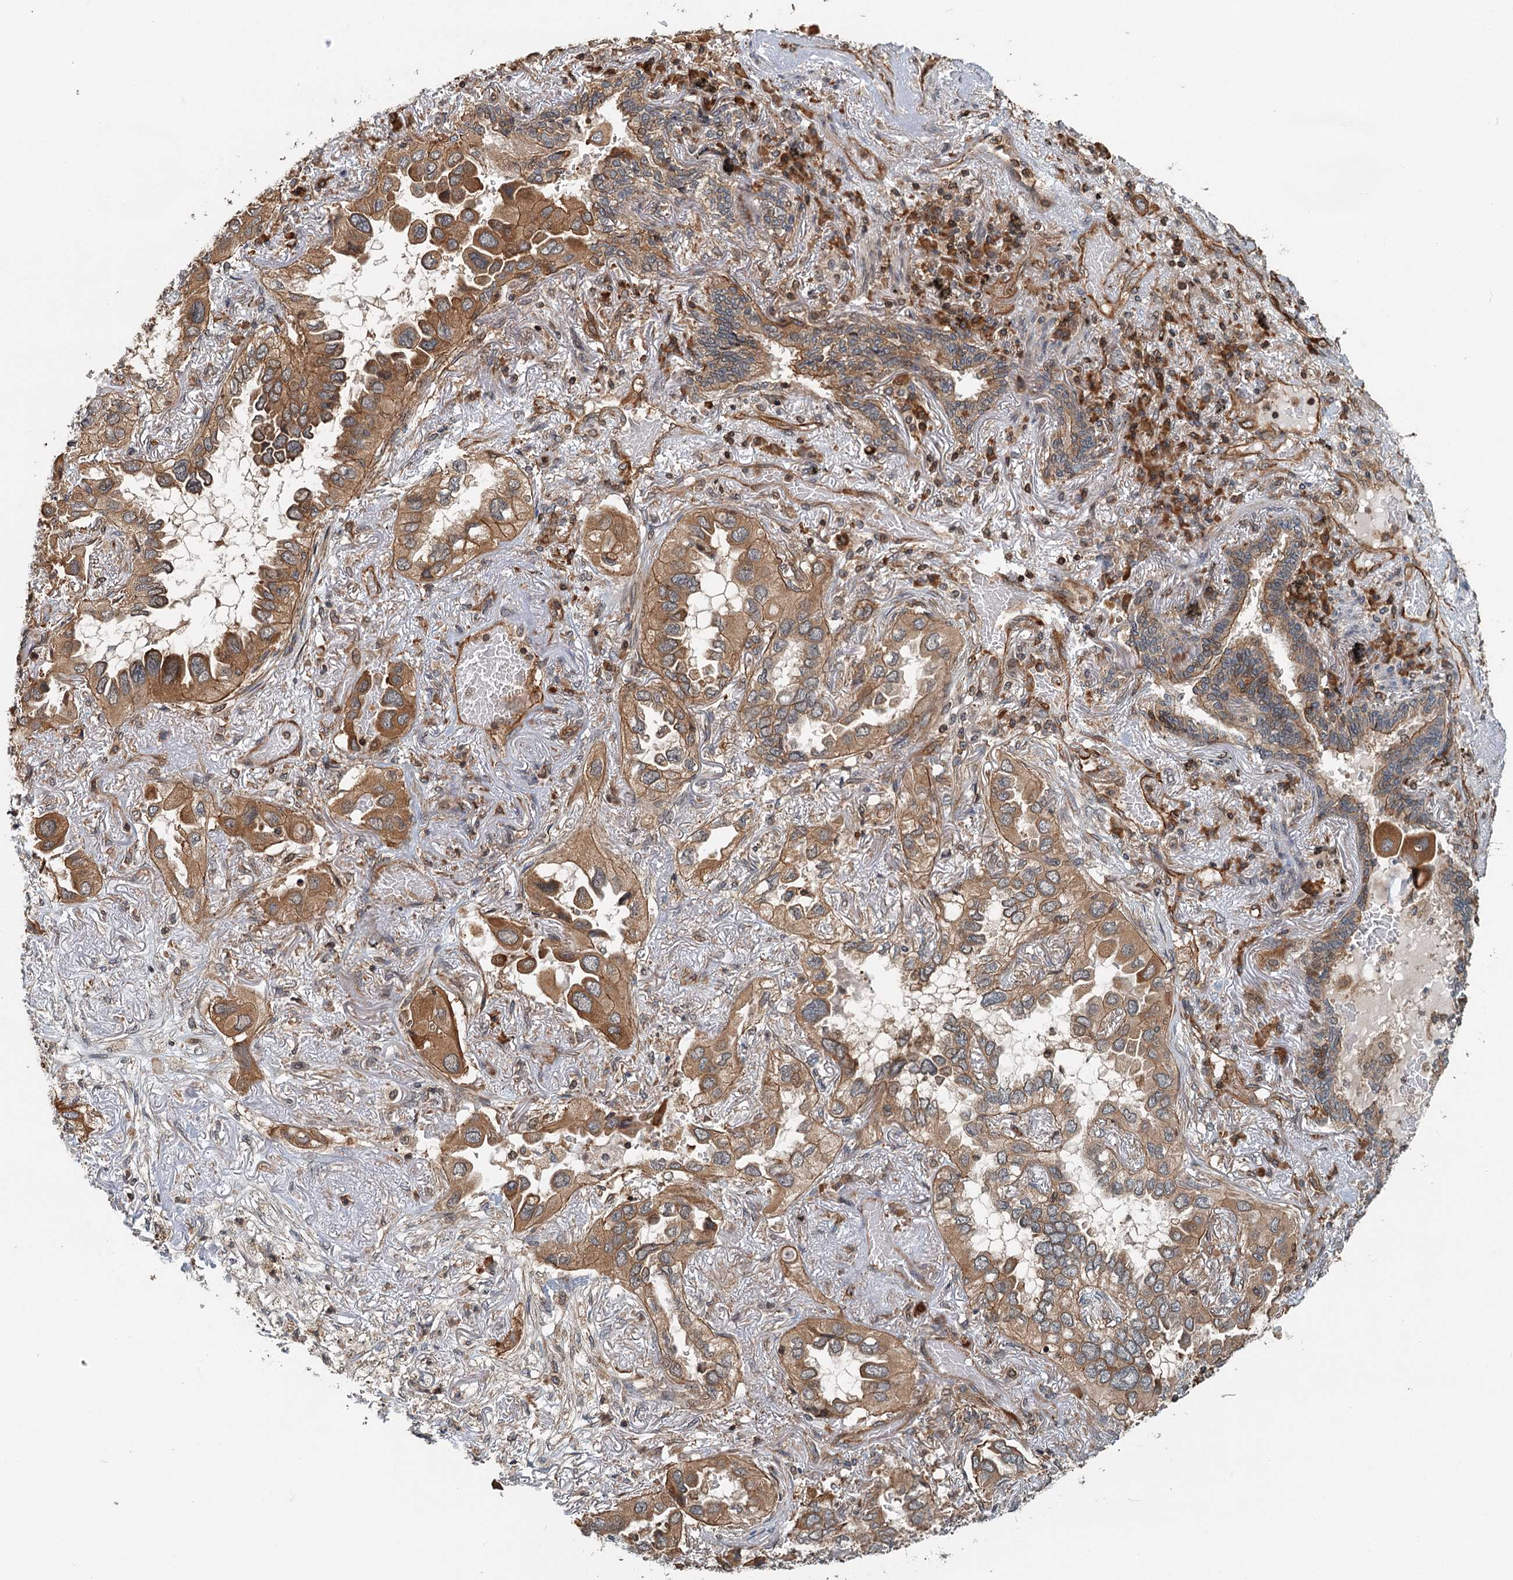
{"staining": {"intensity": "moderate", "quantity": ">75%", "location": "cytoplasmic/membranous"}, "tissue": "lung cancer", "cell_type": "Tumor cells", "image_type": "cancer", "snomed": [{"axis": "morphology", "description": "Adenocarcinoma, NOS"}, {"axis": "topography", "description": "Lung"}], "caption": "Lung cancer (adenocarcinoma) tissue reveals moderate cytoplasmic/membranous staining in approximately >75% of tumor cells, visualized by immunohistochemistry. (Stains: DAB in brown, nuclei in blue, Microscopy: brightfield microscopy at high magnification).", "gene": "ZNF527", "patient": {"sex": "female", "age": 76}}